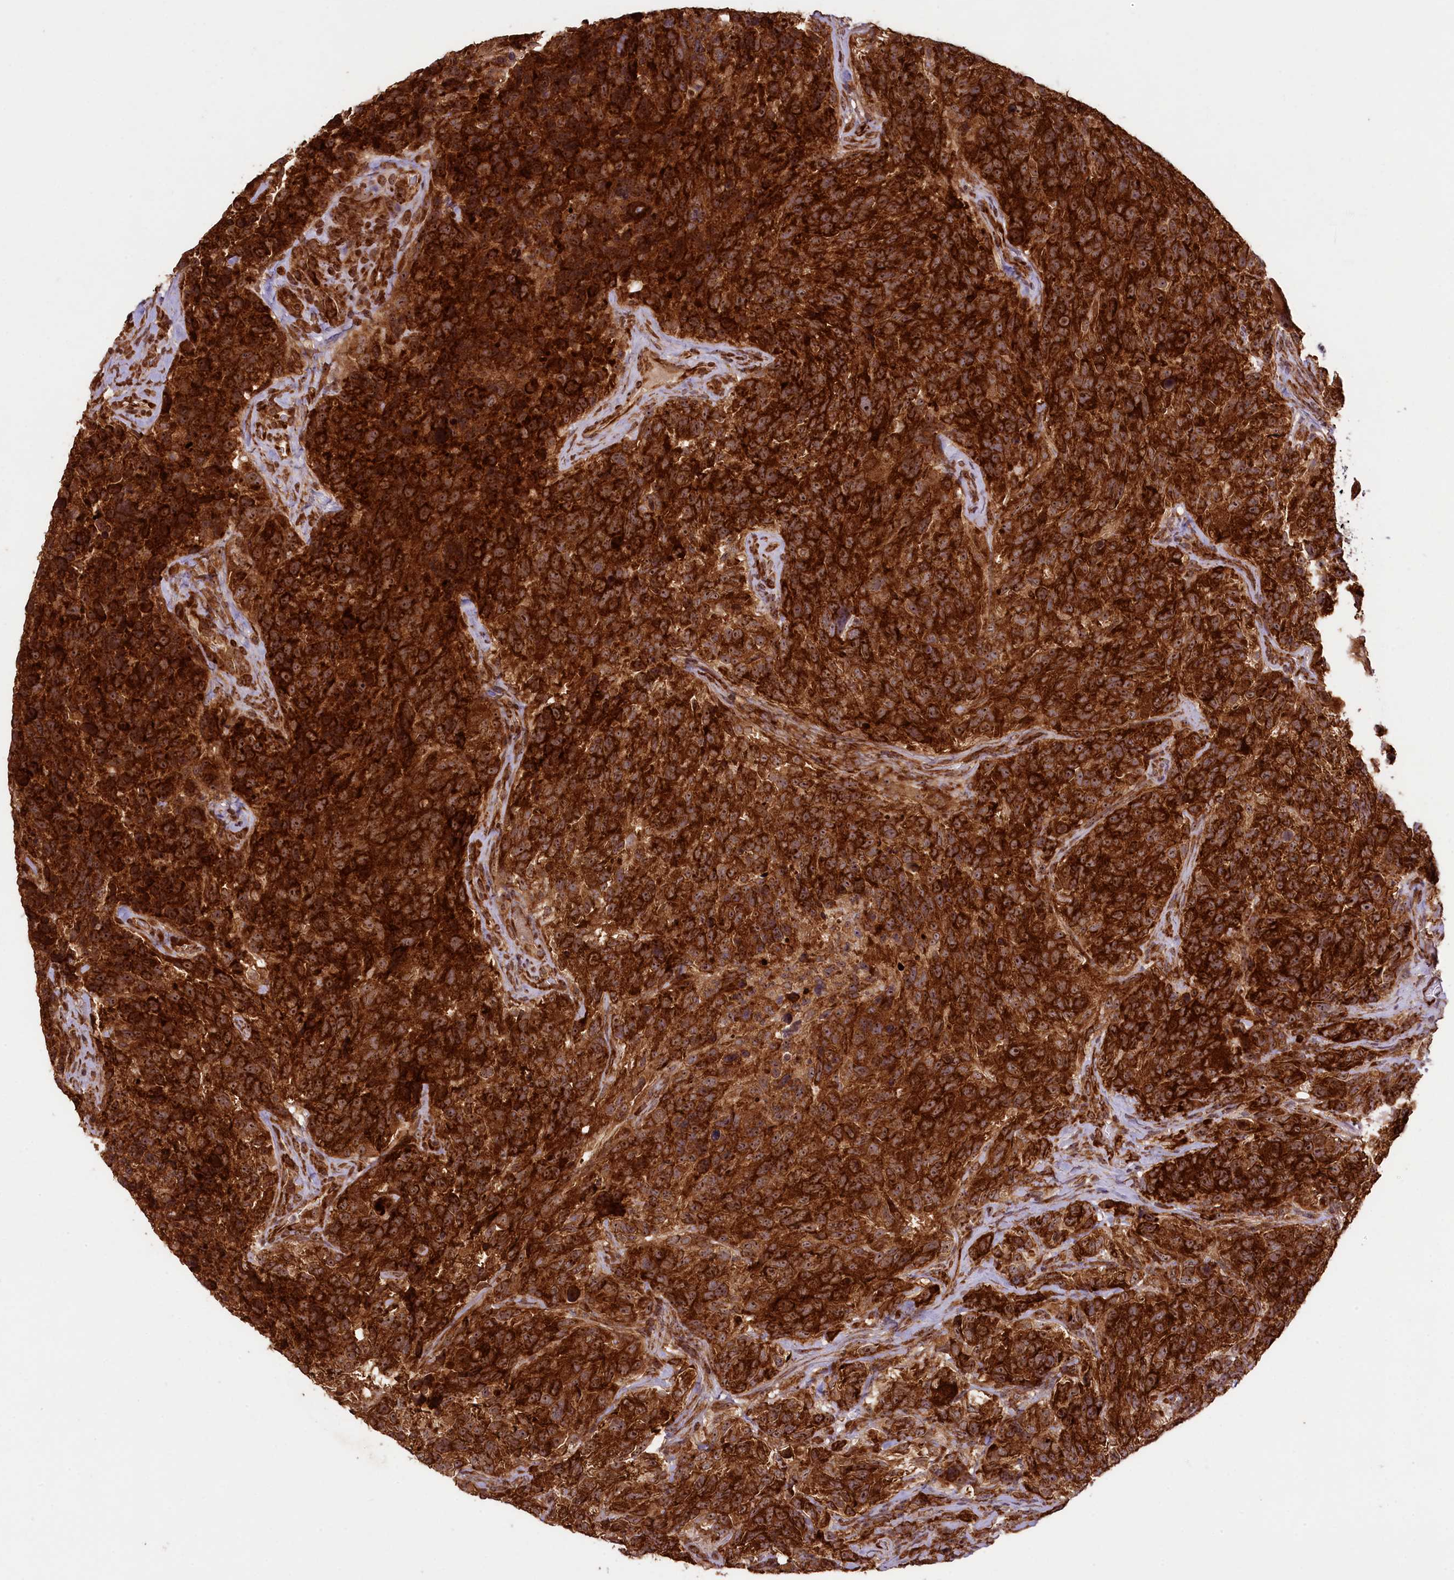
{"staining": {"intensity": "strong", "quantity": ">75%", "location": "cytoplasmic/membranous,nuclear"}, "tissue": "glioma", "cell_type": "Tumor cells", "image_type": "cancer", "snomed": [{"axis": "morphology", "description": "Glioma, malignant, High grade"}, {"axis": "topography", "description": "Brain"}], "caption": "IHC (DAB (3,3'-diaminobenzidine)) staining of human malignant glioma (high-grade) displays strong cytoplasmic/membranous and nuclear protein expression in about >75% of tumor cells.", "gene": "LARP4", "patient": {"sex": "male", "age": 69}}